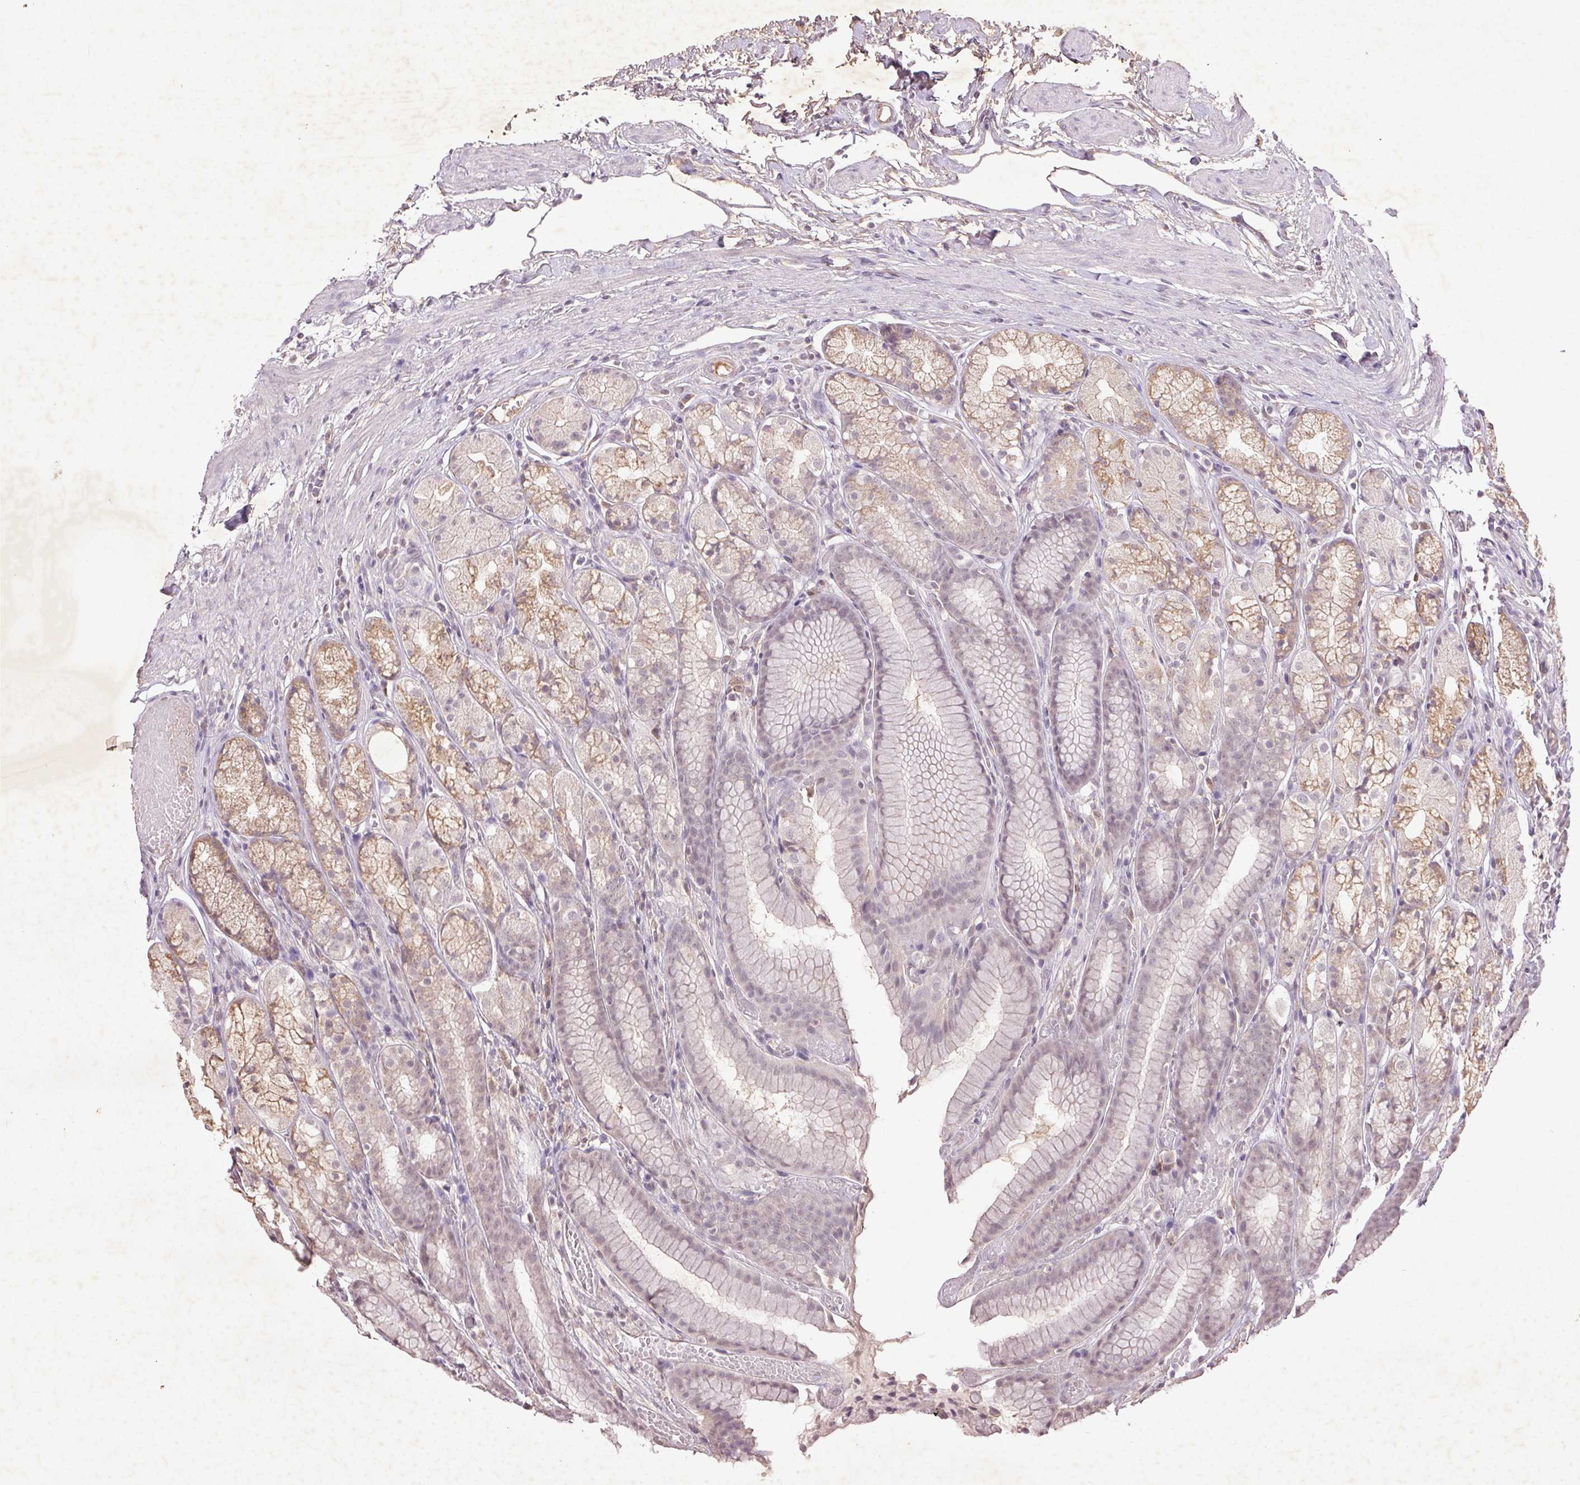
{"staining": {"intensity": "weak", "quantity": "<25%", "location": "cytoplasmic/membranous"}, "tissue": "stomach", "cell_type": "Glandular cells", "image_type": "normal", "snomed": [{"axis": "morphology", "description": "Normal tissue, NOS"}, {"axis": "topography", "description": "Stomach"}], "caption": "An image of stomach stained for a protein demonstrates no brown staining in glandular cells. (Stains: DAB immunohistochemistry with hematoxylin counter stain, Microscopy: brightfield microscopy at high magnification).", "gene": "FAM168B", "patient": {"sex": "male", "age": 70}}